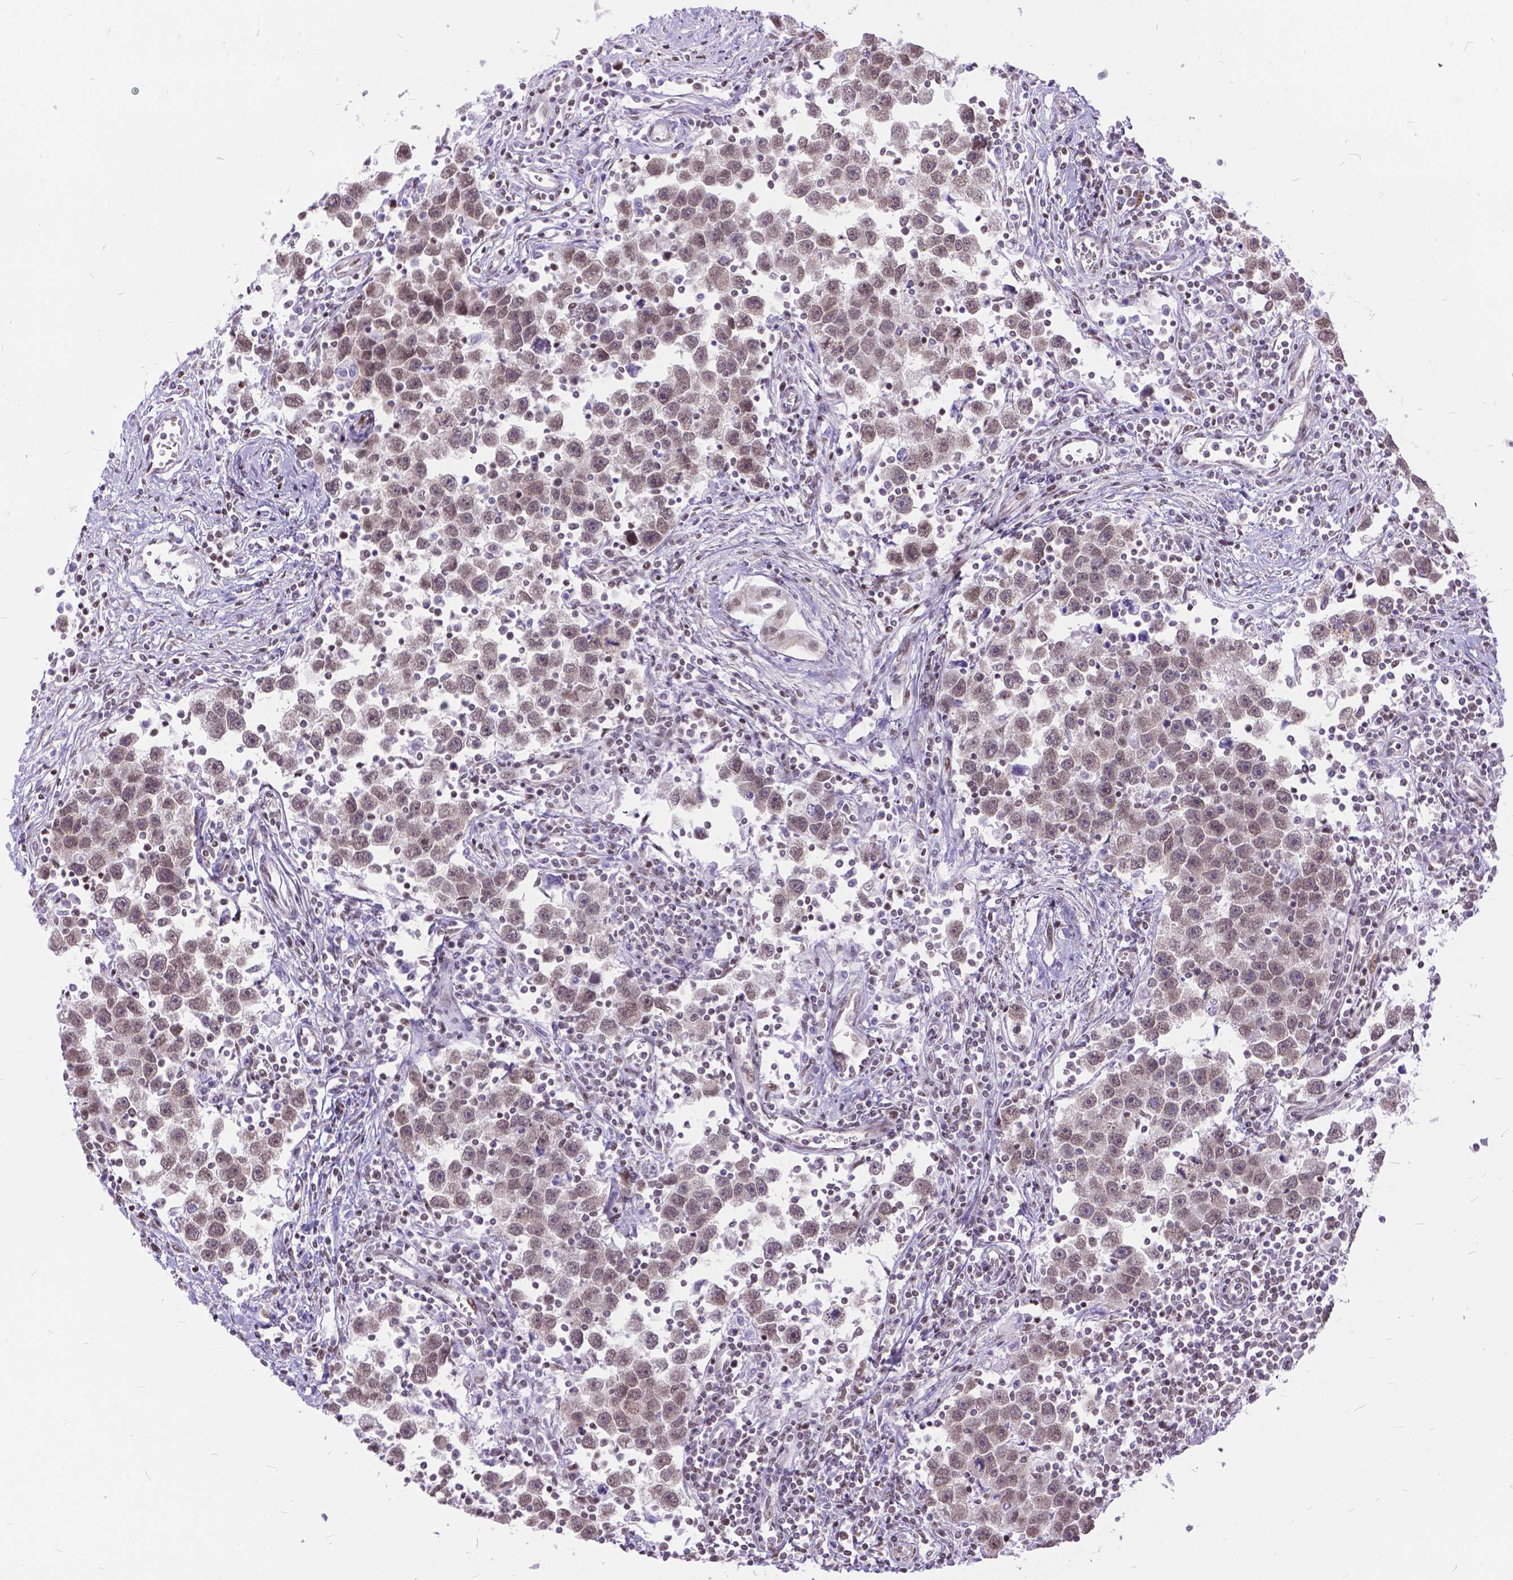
{"staining": {"intensity": "weak", "quantity": ">75%", "location": "nuclear"}, "tissue": "testis cancer", "cell_type": "Tumor cells", "image_type": "cancer", "snomed": [{"axis": "morphology", "description": "Seminoma, NOS"}, {"axis": "topography", "description": "Testis"}], "caption": "Human testis cancer stained with a brown dye displays weak nuclear positive positivity in approximately >75% of tumor cells.", "gene": "FAM124B", "patient": {"sex": "male", "age": 30}}